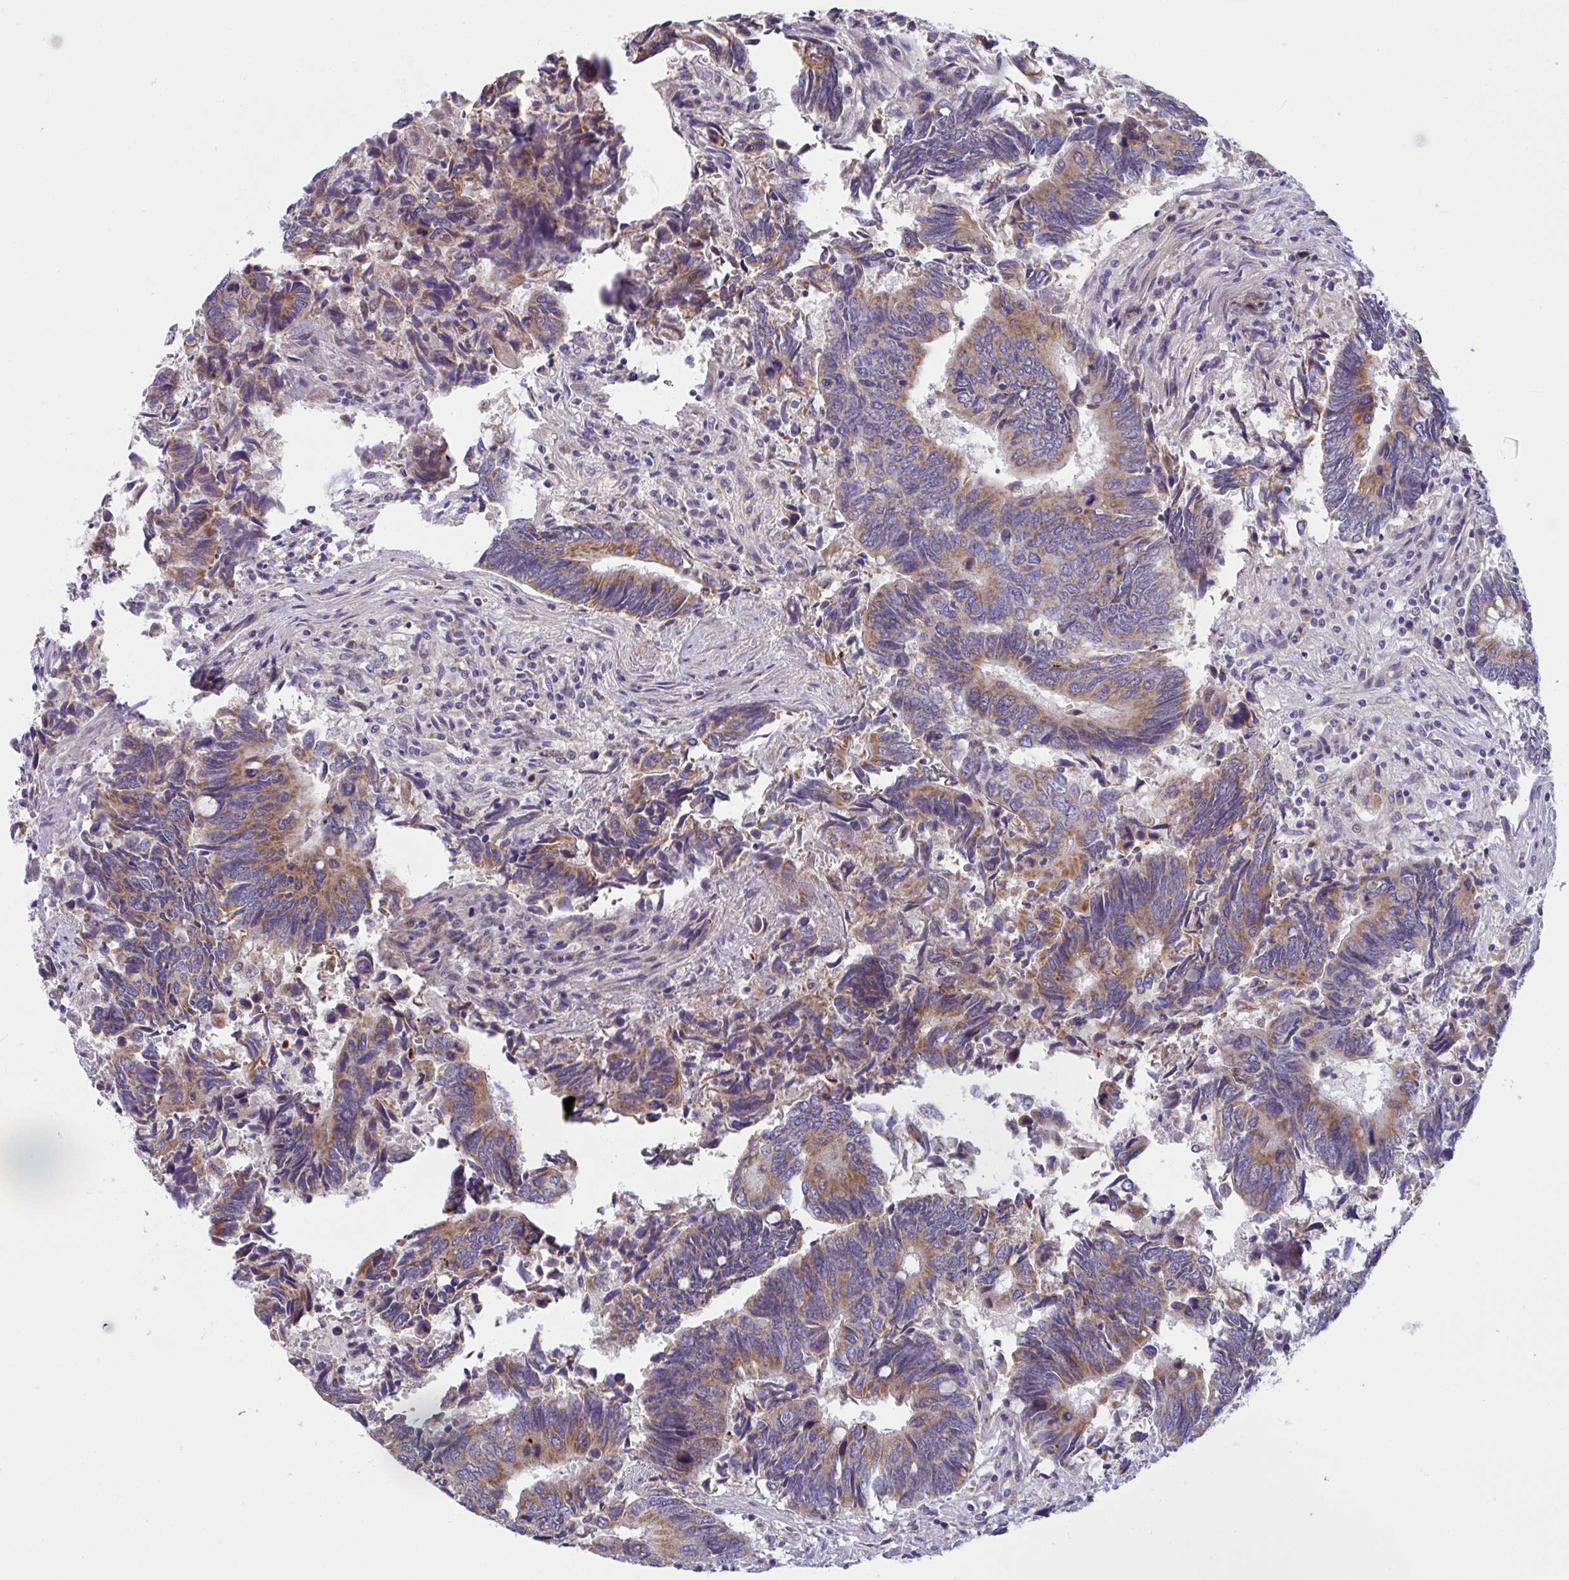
{"staining": {"intensity": "moderate", "quantity": ">75%", "location": "cytoplasmic/membranous"}, "tissue": "colorectal cancer", "cell_type": "Tumor cells", "image_type": "cancer", "snomed": [{"axis": "morphology", "description": "Adenocarcinoma, NOS"}, {"axis": "topography", "description": "Colon"}], "caption": "Immunohistochemistry (IHC) of colorectal cancer demonstrates medium levels of moderate cytoplasmic/membranous staining in approximately >75% of tumor cells.", "gene": "MRPS2", "patient": {"sex": "male", "age": 87}}